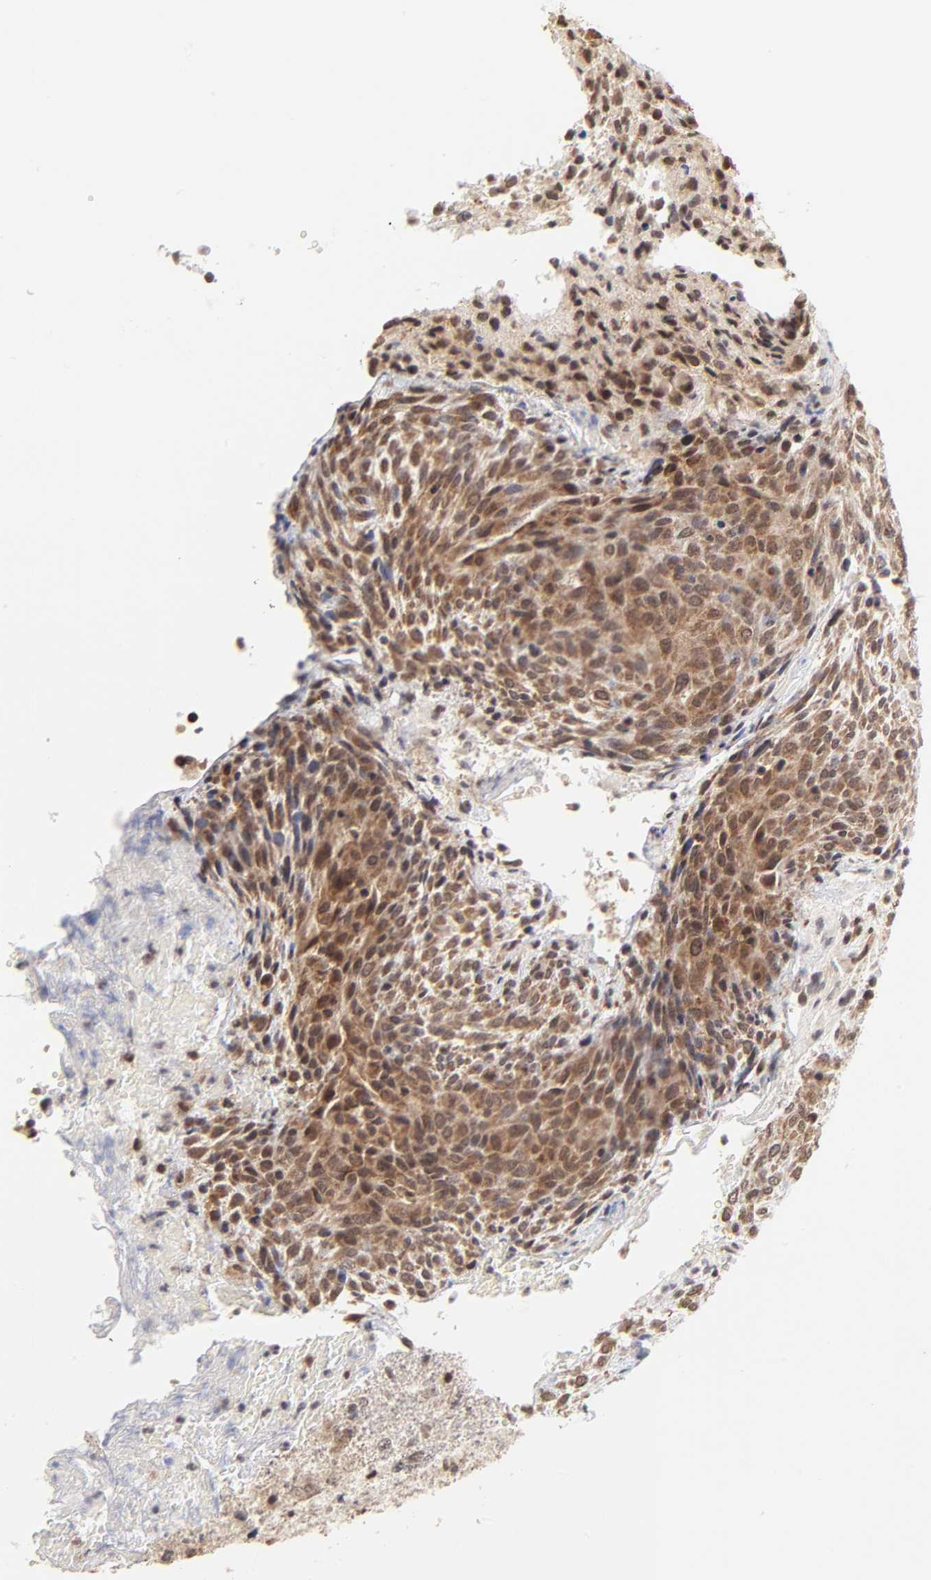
{"staining": {"intensity": "weak", "quantity": ">75%", "location": "cytoplasmic/membranous,nuclear"}, "tissue": "glioma", "cell_type": "Tumor cells", "image_type": "cancer", "snomed": [{"axis": "morphology", "description": "Glioma, malignant, High grade"}, {"axis": "topography", "description": "Cerebral cortex"}], "caption": "This histopathology image reveals IHC staining of glioma, with low weak cytoplasmic/membranous and nuclear positivity in approximately >75% of tumor cells.", "gene": "BRPF1", "patient": {"sex": "female", "age": 55}}